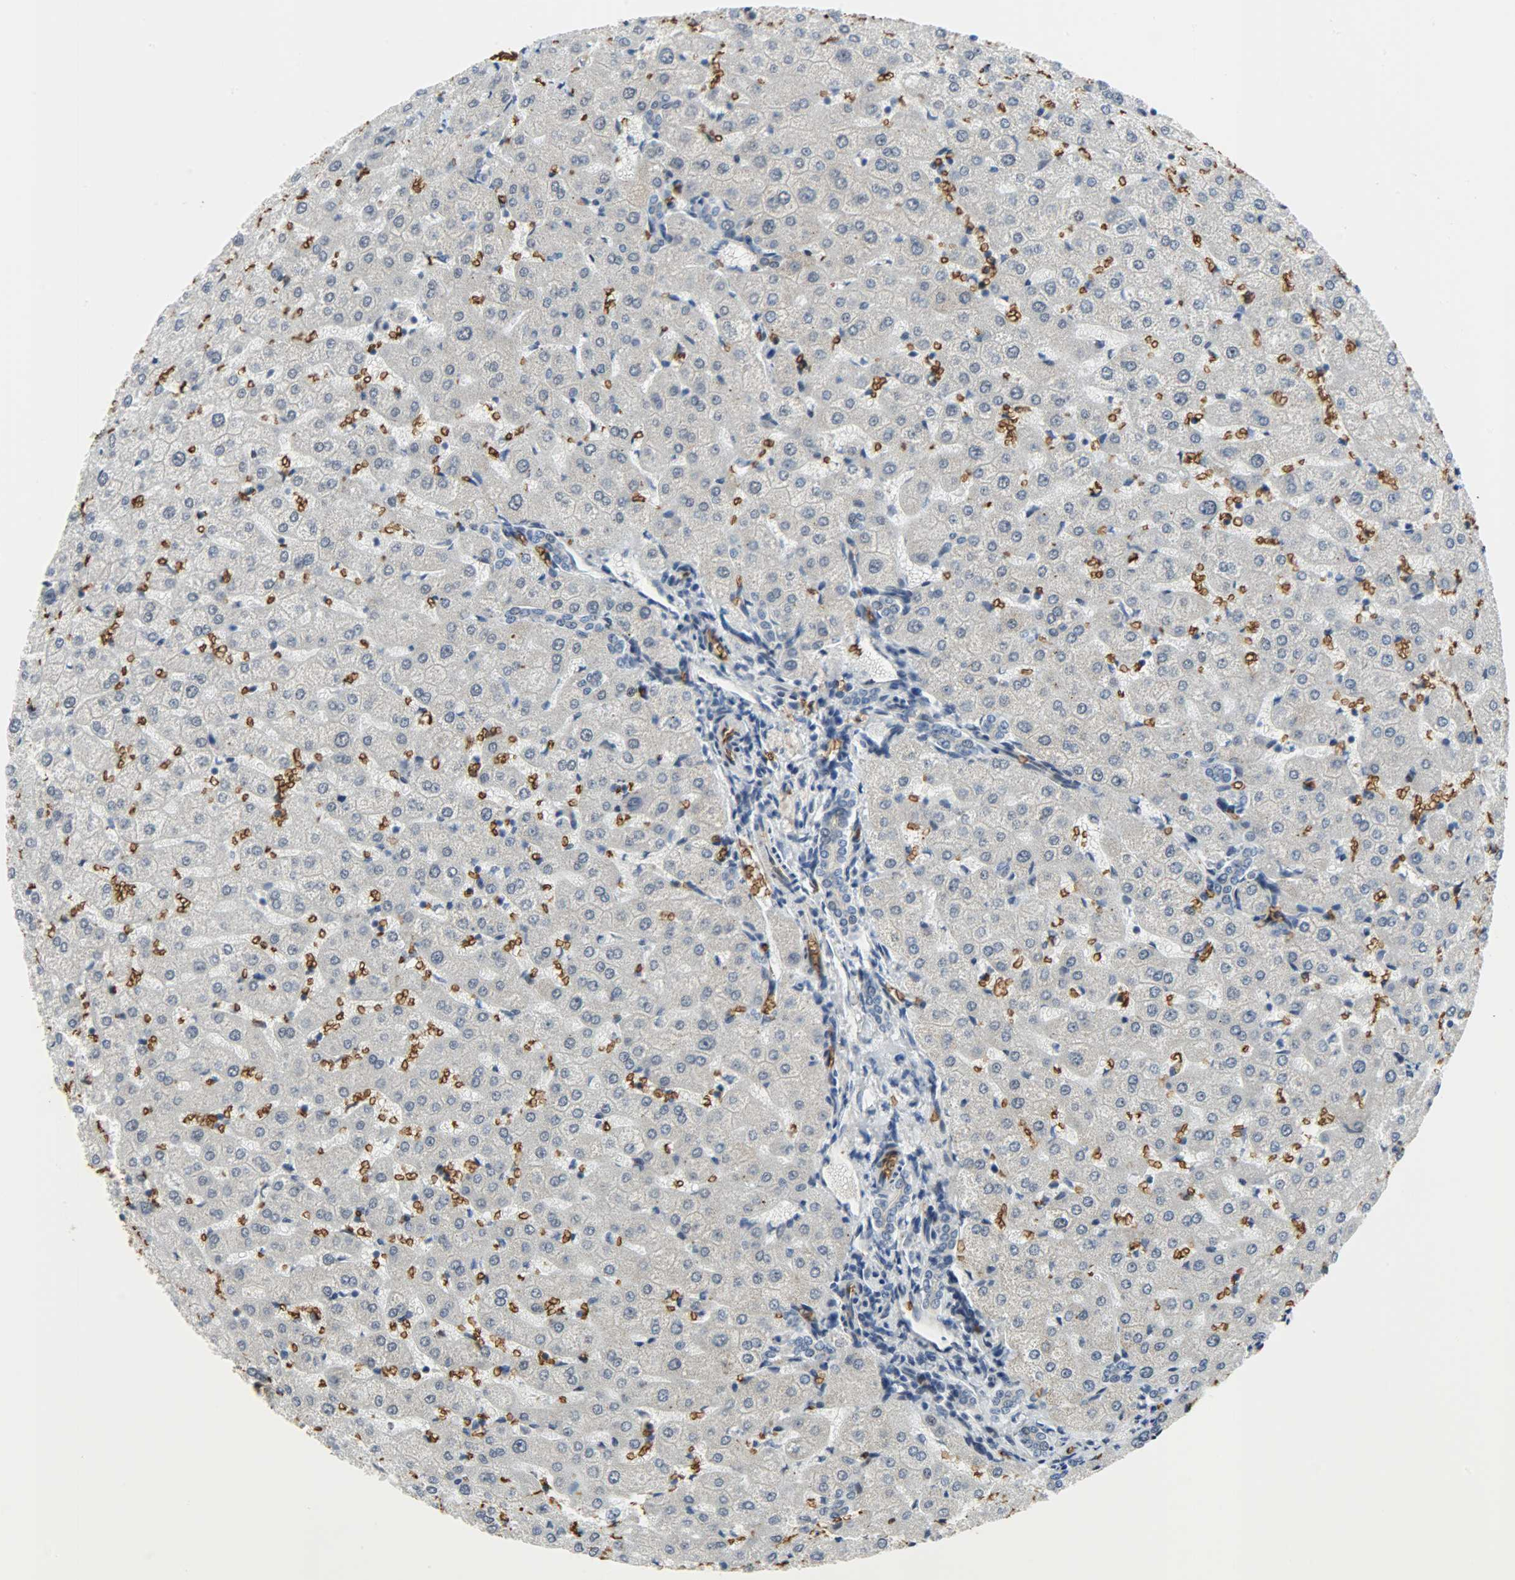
{"staining": {"intensity": "weak", "quantity": "25%-75%", "location": "cytoplasmic/membranous"}, "tissue": "liver", "cell_type": "Cholangiocytes", "image_type": "normal", "snomed": [{"axis": "morphology", "description": "Normal tissue, NOS"}, {"axis": "morphology", "description": "Fibrosis, NOS"}, {"axis": "topography", "description": "Liver"}], "caption": "Human liver stained with a brown dye reveals weak cytoplasmic/membranous positive expression in approximately 25%-75% of cholangiocytes.", "gene": "SNAI1", "patient": {"sex": "female", "age": 29}}